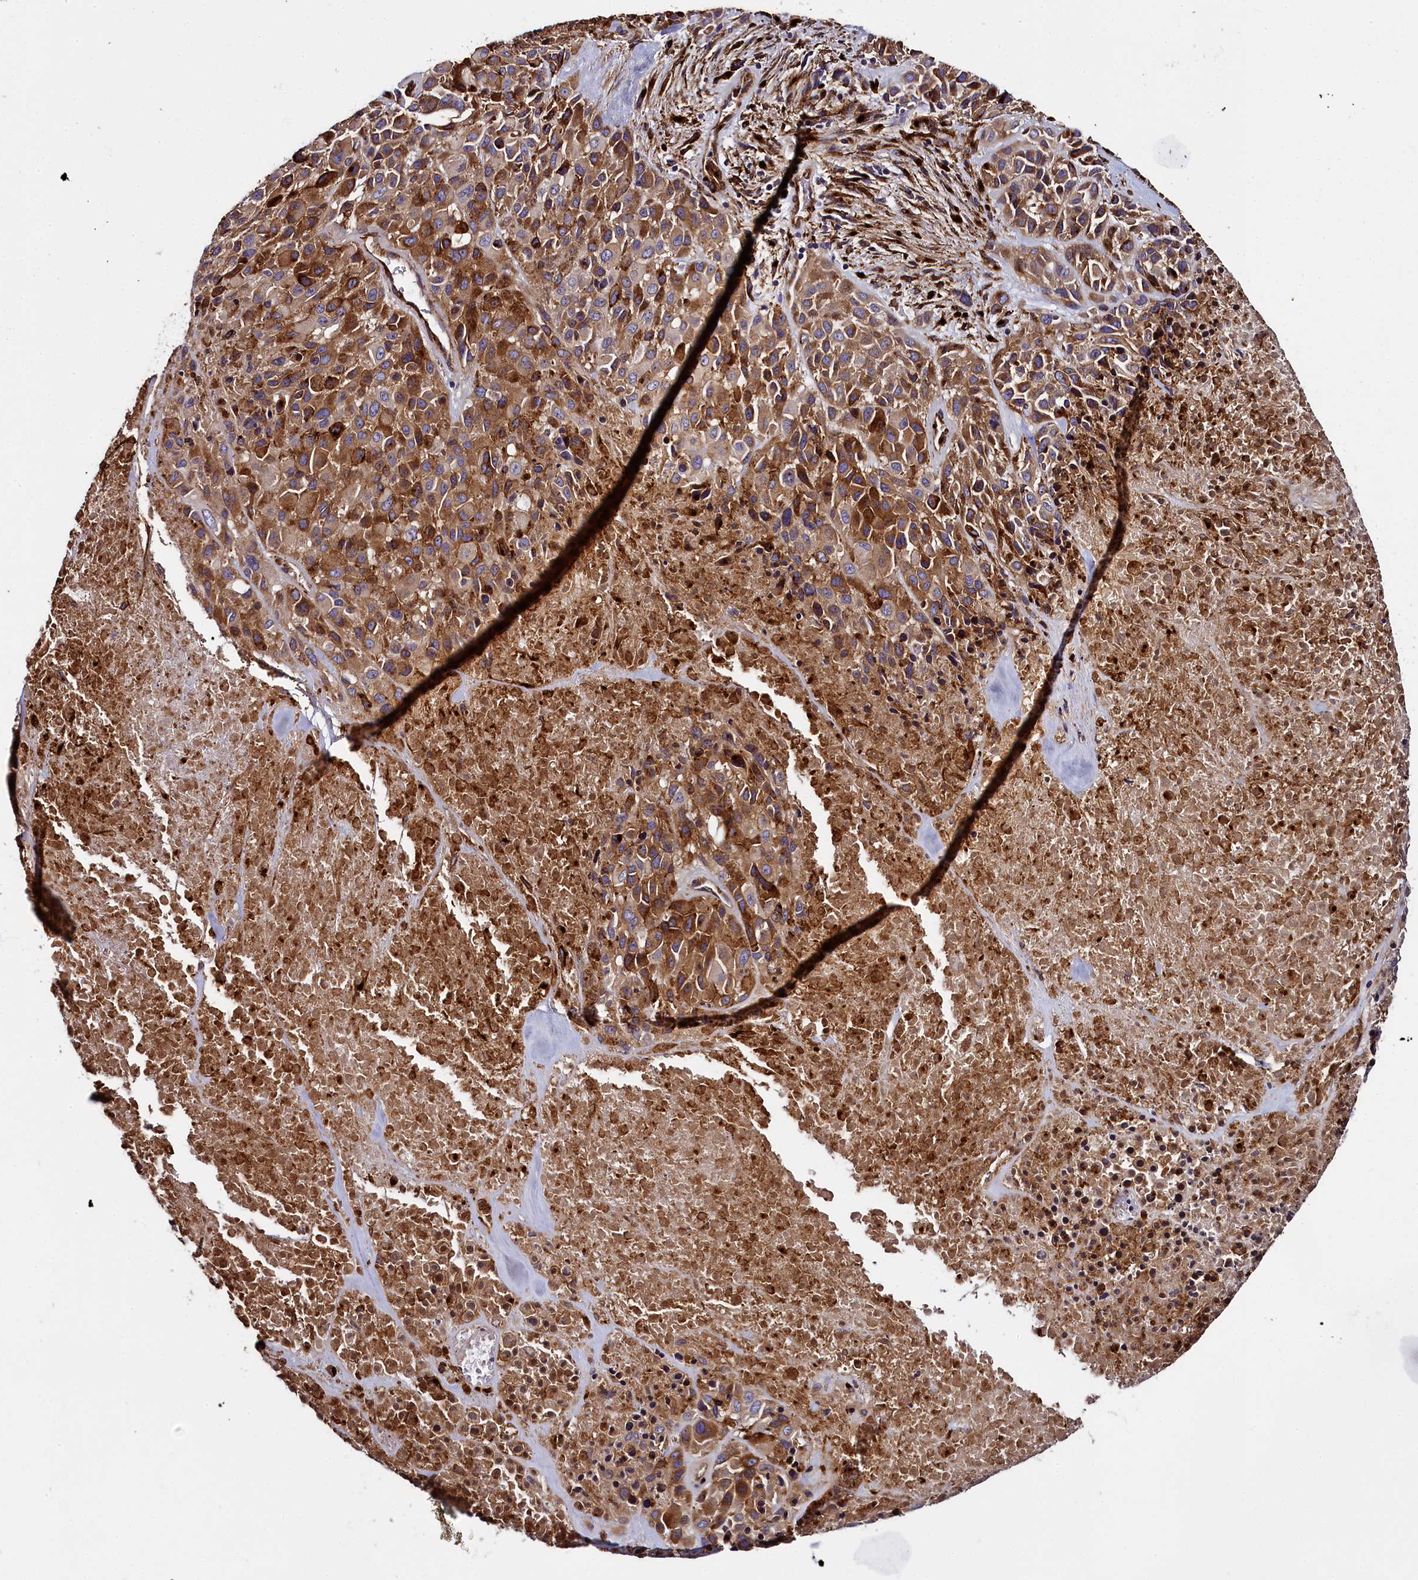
{"staining": {"intensity": "moderate", "quantity": ">75%", "location": "cytoplasmic/membranous"}, "tissue": "melanoma", "cell_type": "Tumor cells", "image_type": "cancer", "snomed": [{"axis": "morphology", "description": "Malignant melanoma, Metastatic site"}, {"axis": "topography", "description": "Skin"}], "caption": "Immunohistochemistry of human melanoma exhibits medium levels of moderate cytoplasmic/membranous positivity in approximately >75% of tumor cells. Ihc stains the protein of interest in brown and the nuclei are stained blue.", "gene": "MRC2", "patient": {"sex": "female", "age": 81}}